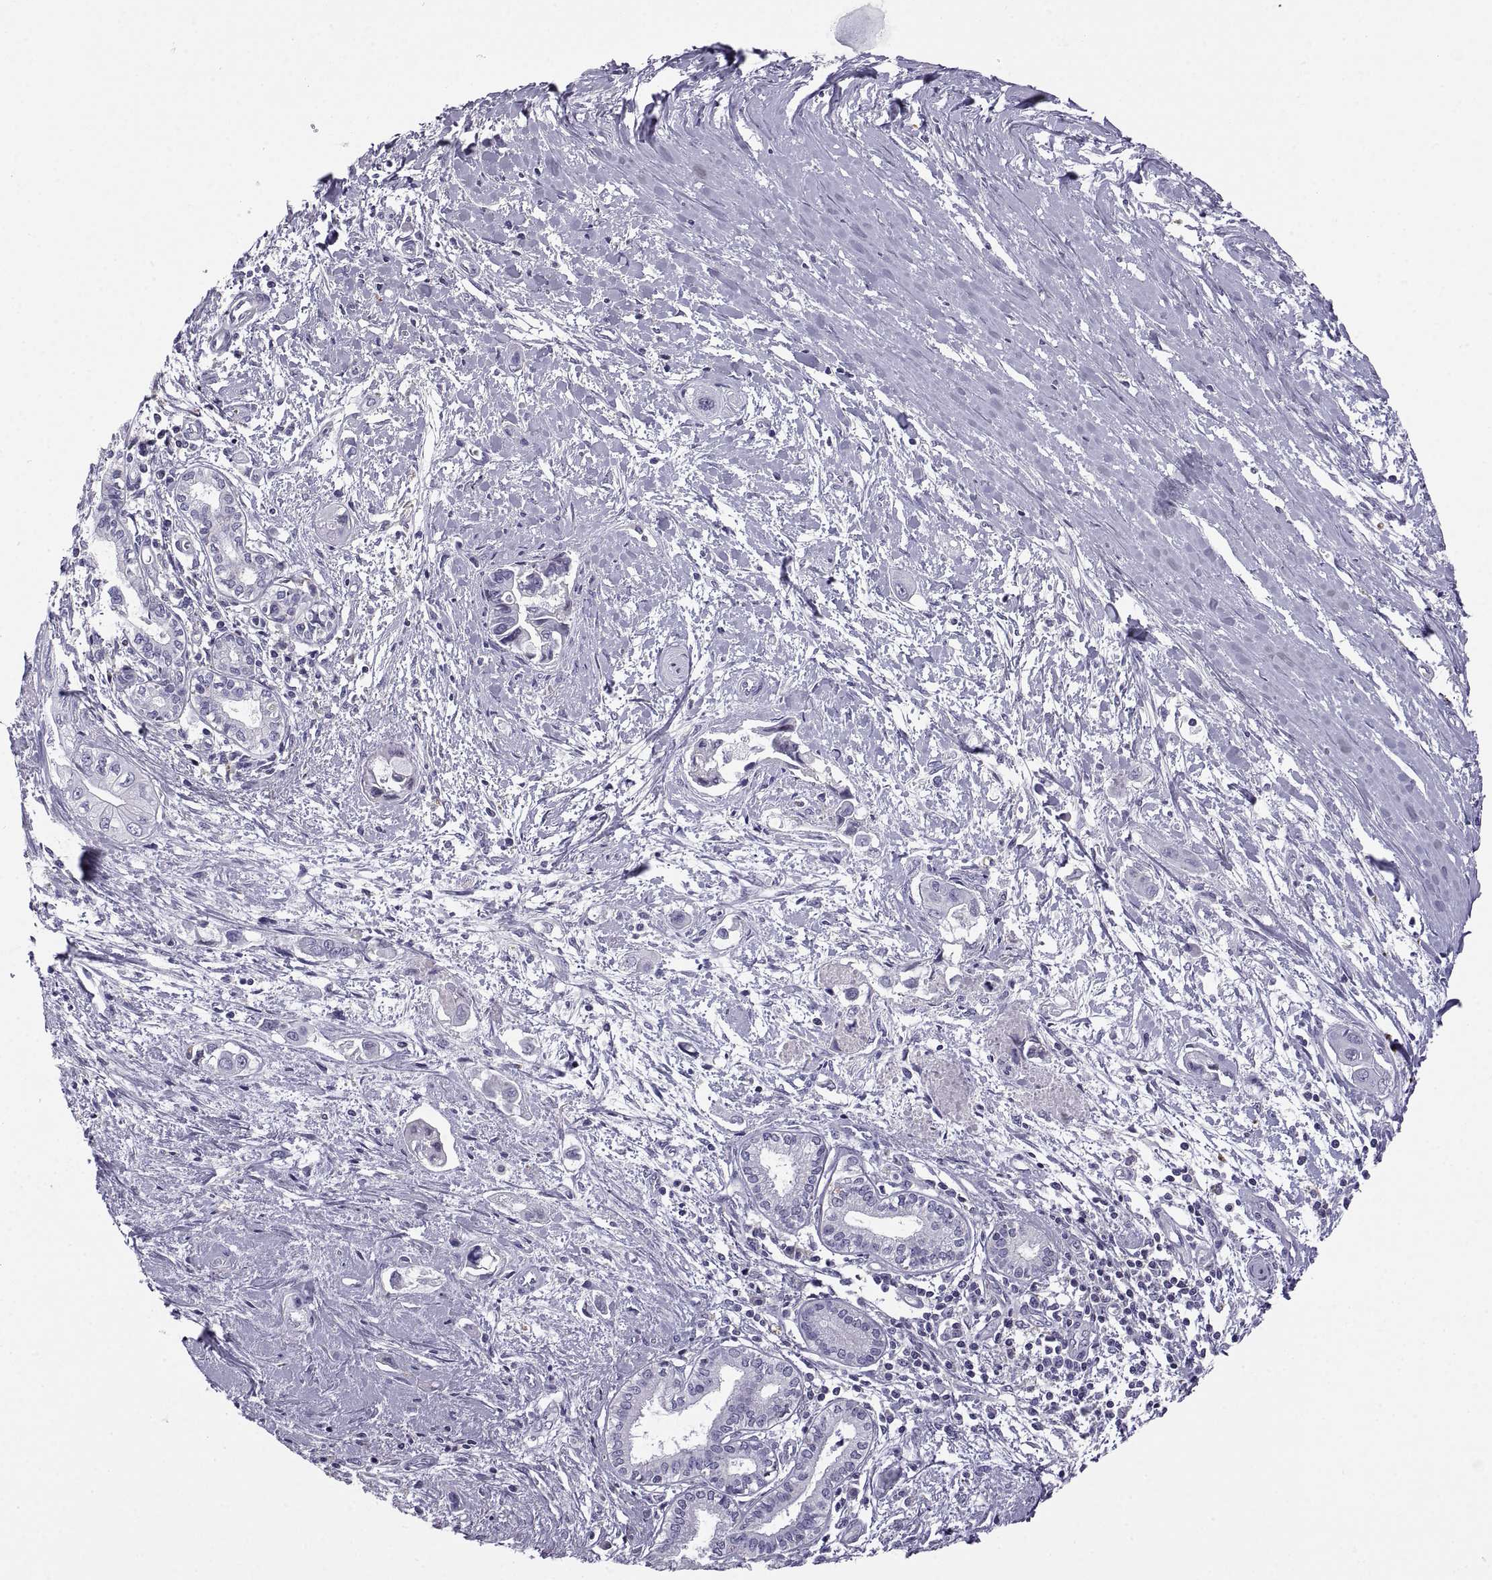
{"staining": {"intensity": "negative", "quantity": "none", "location": "none"}, "tissue": "pancreatic cancer", "cell_type": "Tumor cells", "image_type": "cancer", "snomed": [{"axis": "morphology", "description": "Adenocarcinoma, NOS"}, {"axis": "topography", "description": "Pancreas"}], "caption": "DAB immunohistochemical staining of human adenocarcinoma (pancreatic) reveals no significant staining in tumor cells.", "gene": "RGS19", "patient": {"sex": "male", "age": 60}}